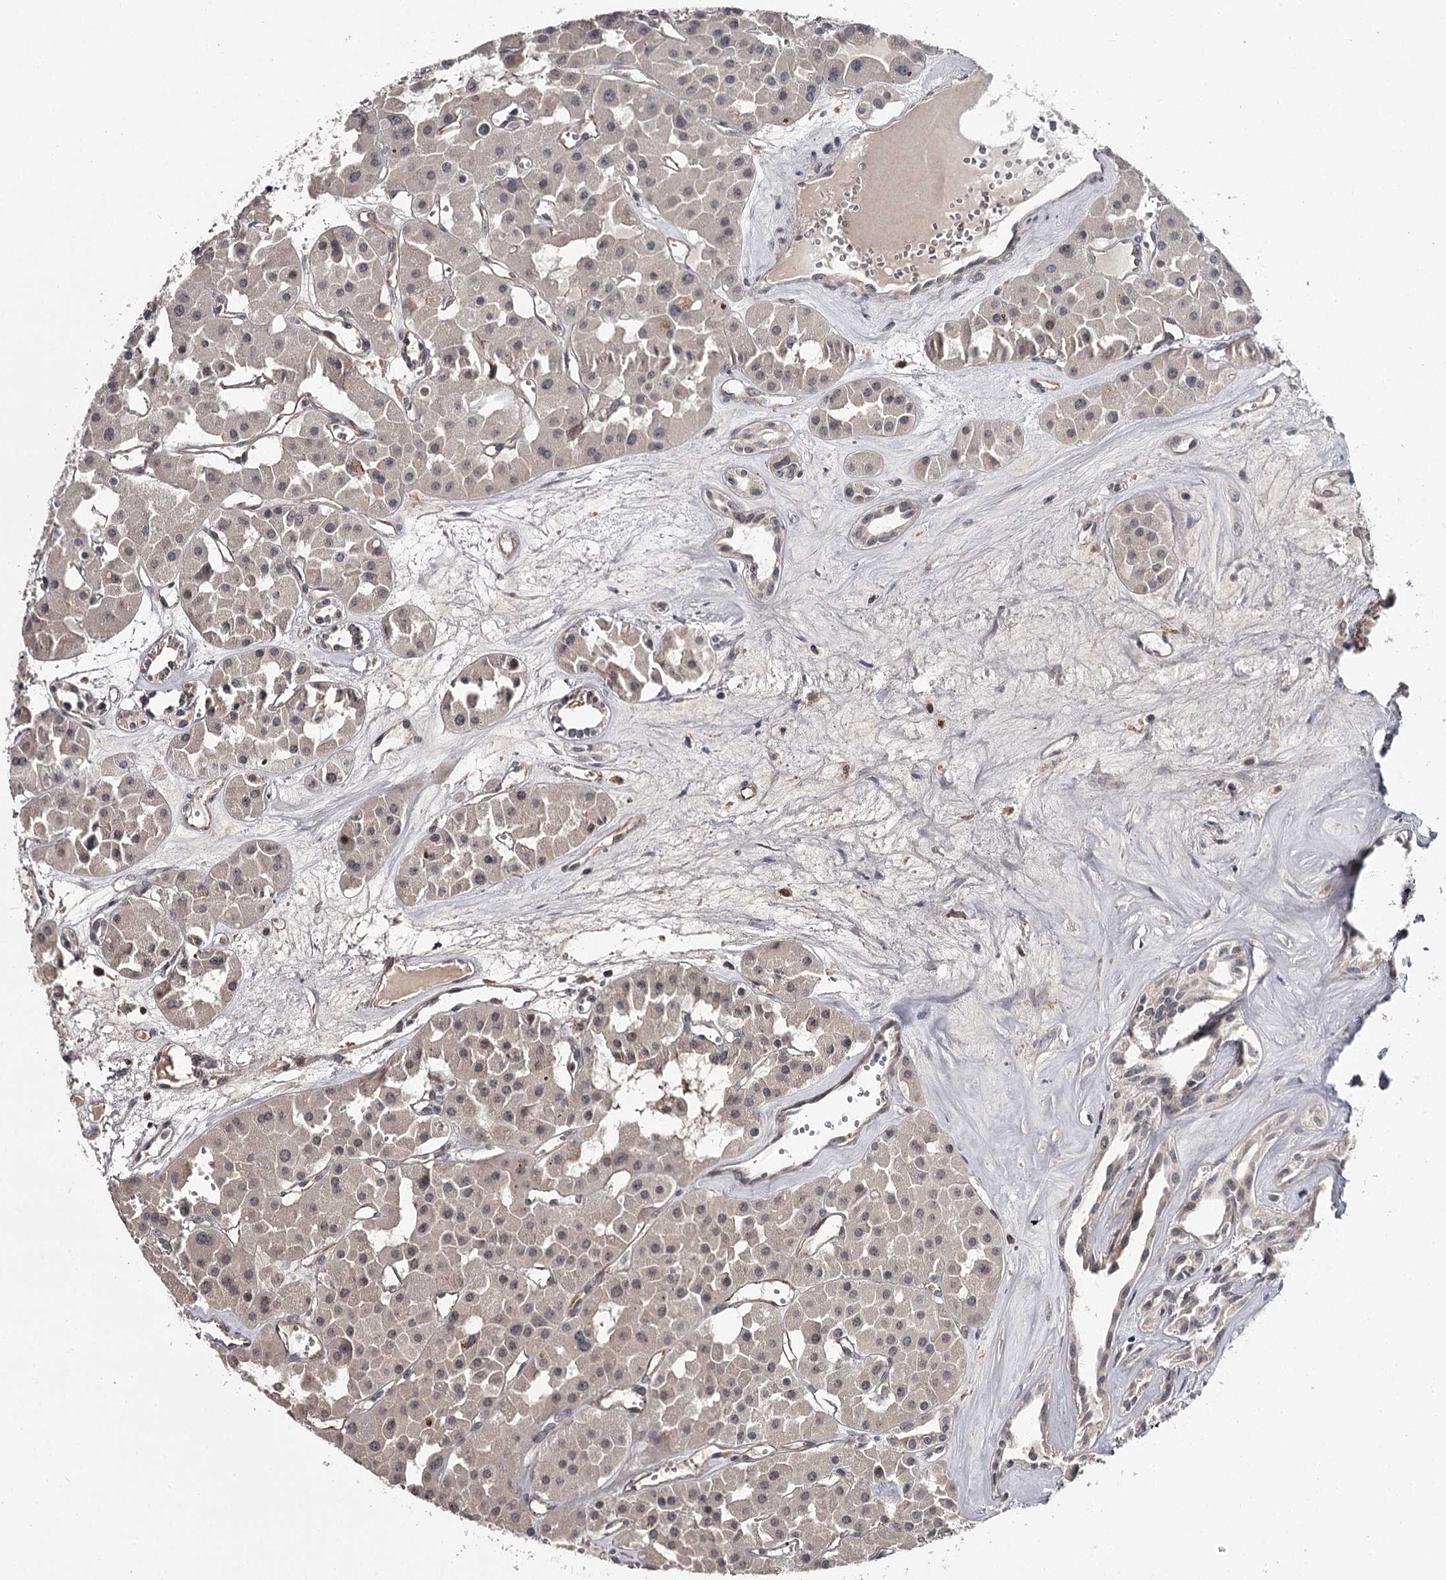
{"staining": {"intensity": "weak", "quantity": "25%-75%", "location": "cytoplasmic/membranous"}, "tissue": "renal cancer", "cell_type": "Tumor cells", "image_type": "cancer", "snomed": [{"axis": "morphology", "description": "Carcinoma, NOS"}, {"axis": "topography", "description": "Kidney"}], "caption": "Renal cancer was stained to show a protein in brown. There is low levels of weak cytoplasmic/membranous staining in about 25%-75% of tumor cells.", "gene": "CWF19L2", "patient": {"sex": "female", "age": 75}}